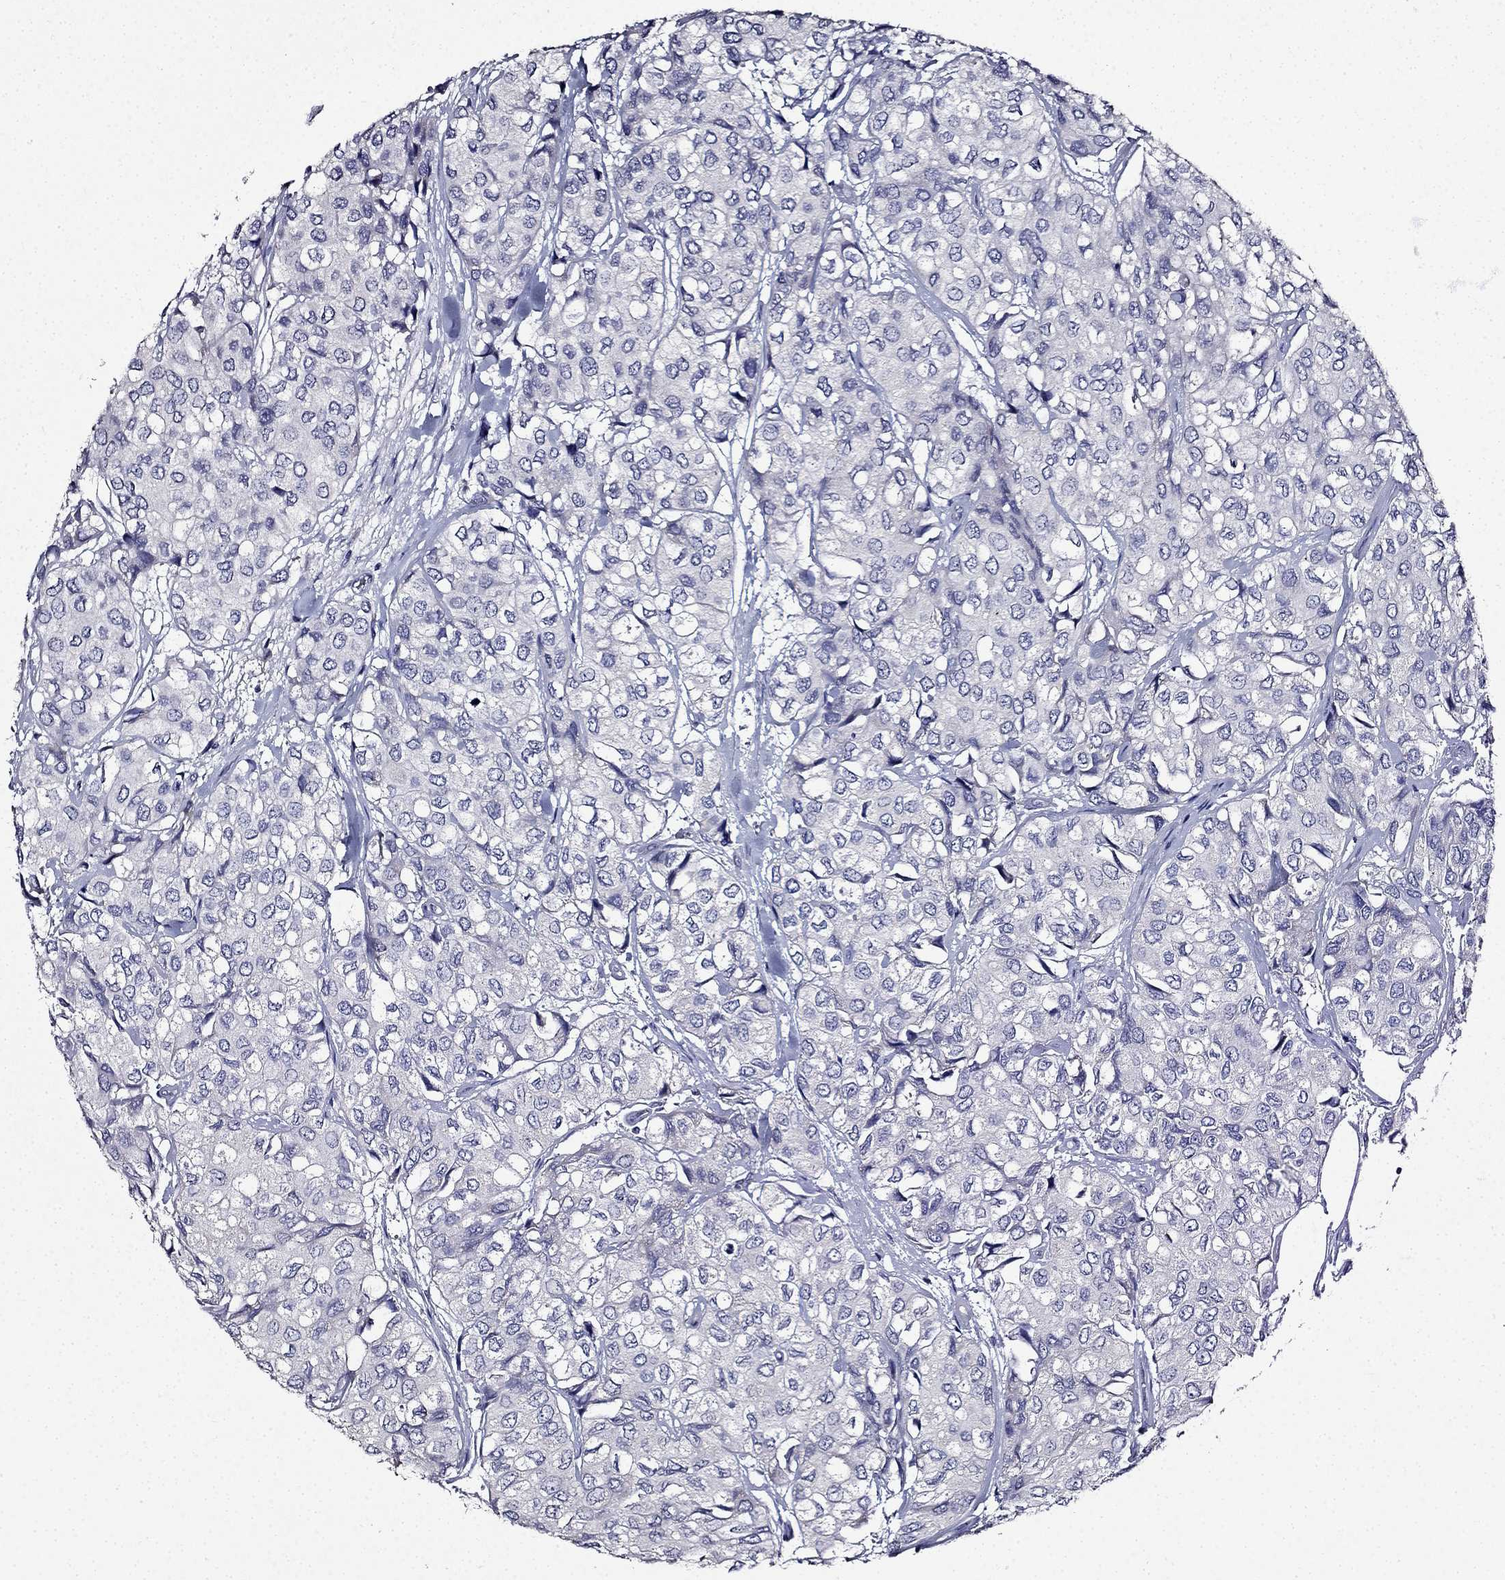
{"staining": {"intensity": "negative", "quantity": "none", "location": "none"}, "tissue": "urothelial cancer", "cell_type": "Tumor cells", "image_type": "cancer", "snomed": [{"axis": "morphology", "description": "Urothelial carcinoma, High grade"}, {"axis": "topography", "description": "Urinary bladder"}], "caption": "A photomicrograph of human urothelial carcinoma (high-grade) is negative for staining in tumor cells.", "gene": "TMEM266", "patient": {"sex": "male", "age": 73}}